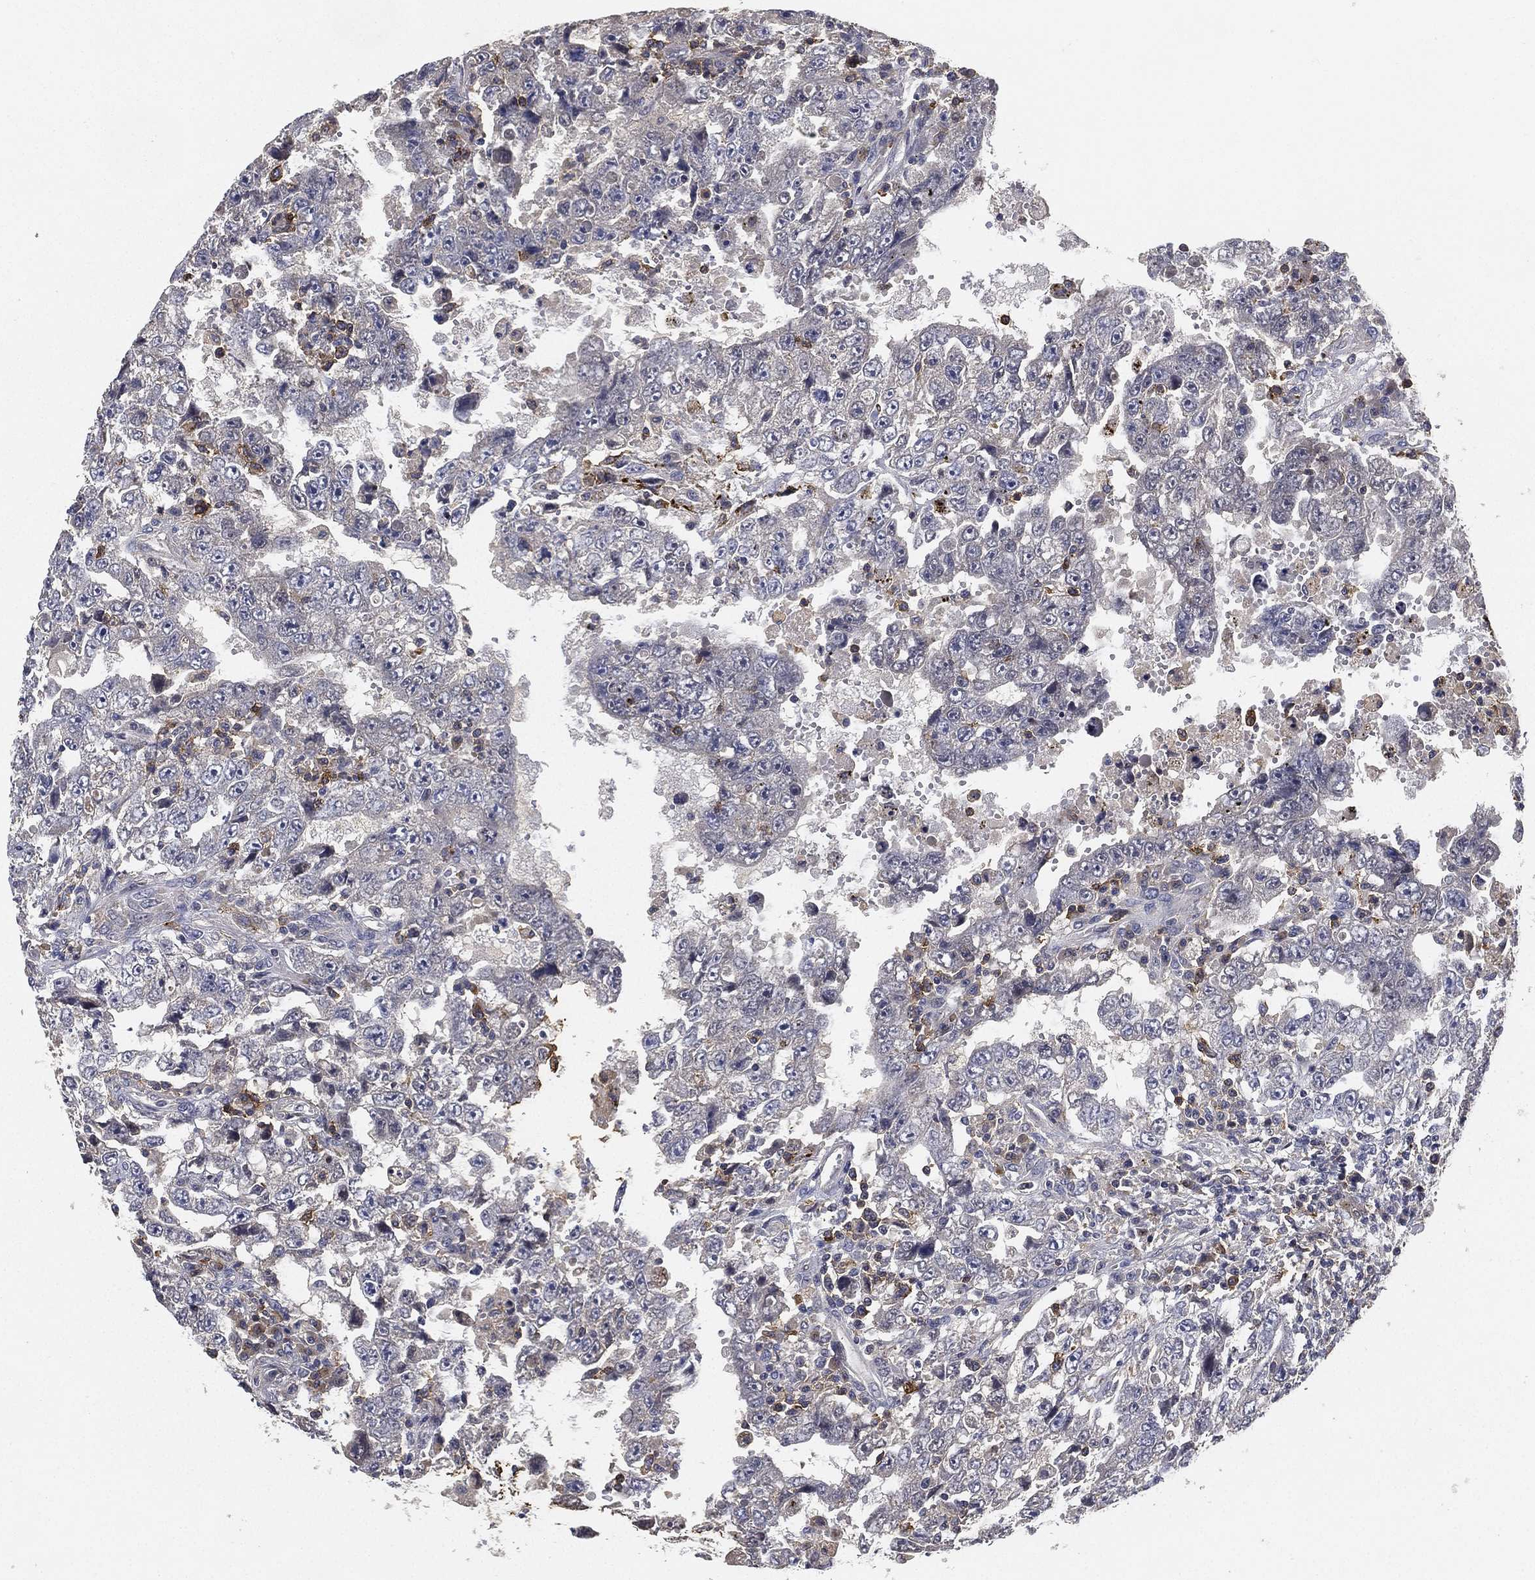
{"staining": {"intensity": "negative", "quantity": "none", "location": "none"}, "tissue": "testis cancer", "cell_type": "Tumor cells", "image_type": "cancer", "snomed": [{"axis": "morphology", "description": "Carcinoma, Embryonal, NOS"}, {"axis": "topography", "description": "Testis"}], "caption": "The immunohistochemistry (IHC) photomicrograph has no significant expression in tumor cells of testis cancer tissue. Brightfield microscopy of immunohistochemistry (IHC) stained with DAB (3,3'-diaminobenzidine) (brown) and hematoxylin (blue), captured at high magnification.", "gene": "CFAP251", "patient": {"sex": "male", "age": 26}}